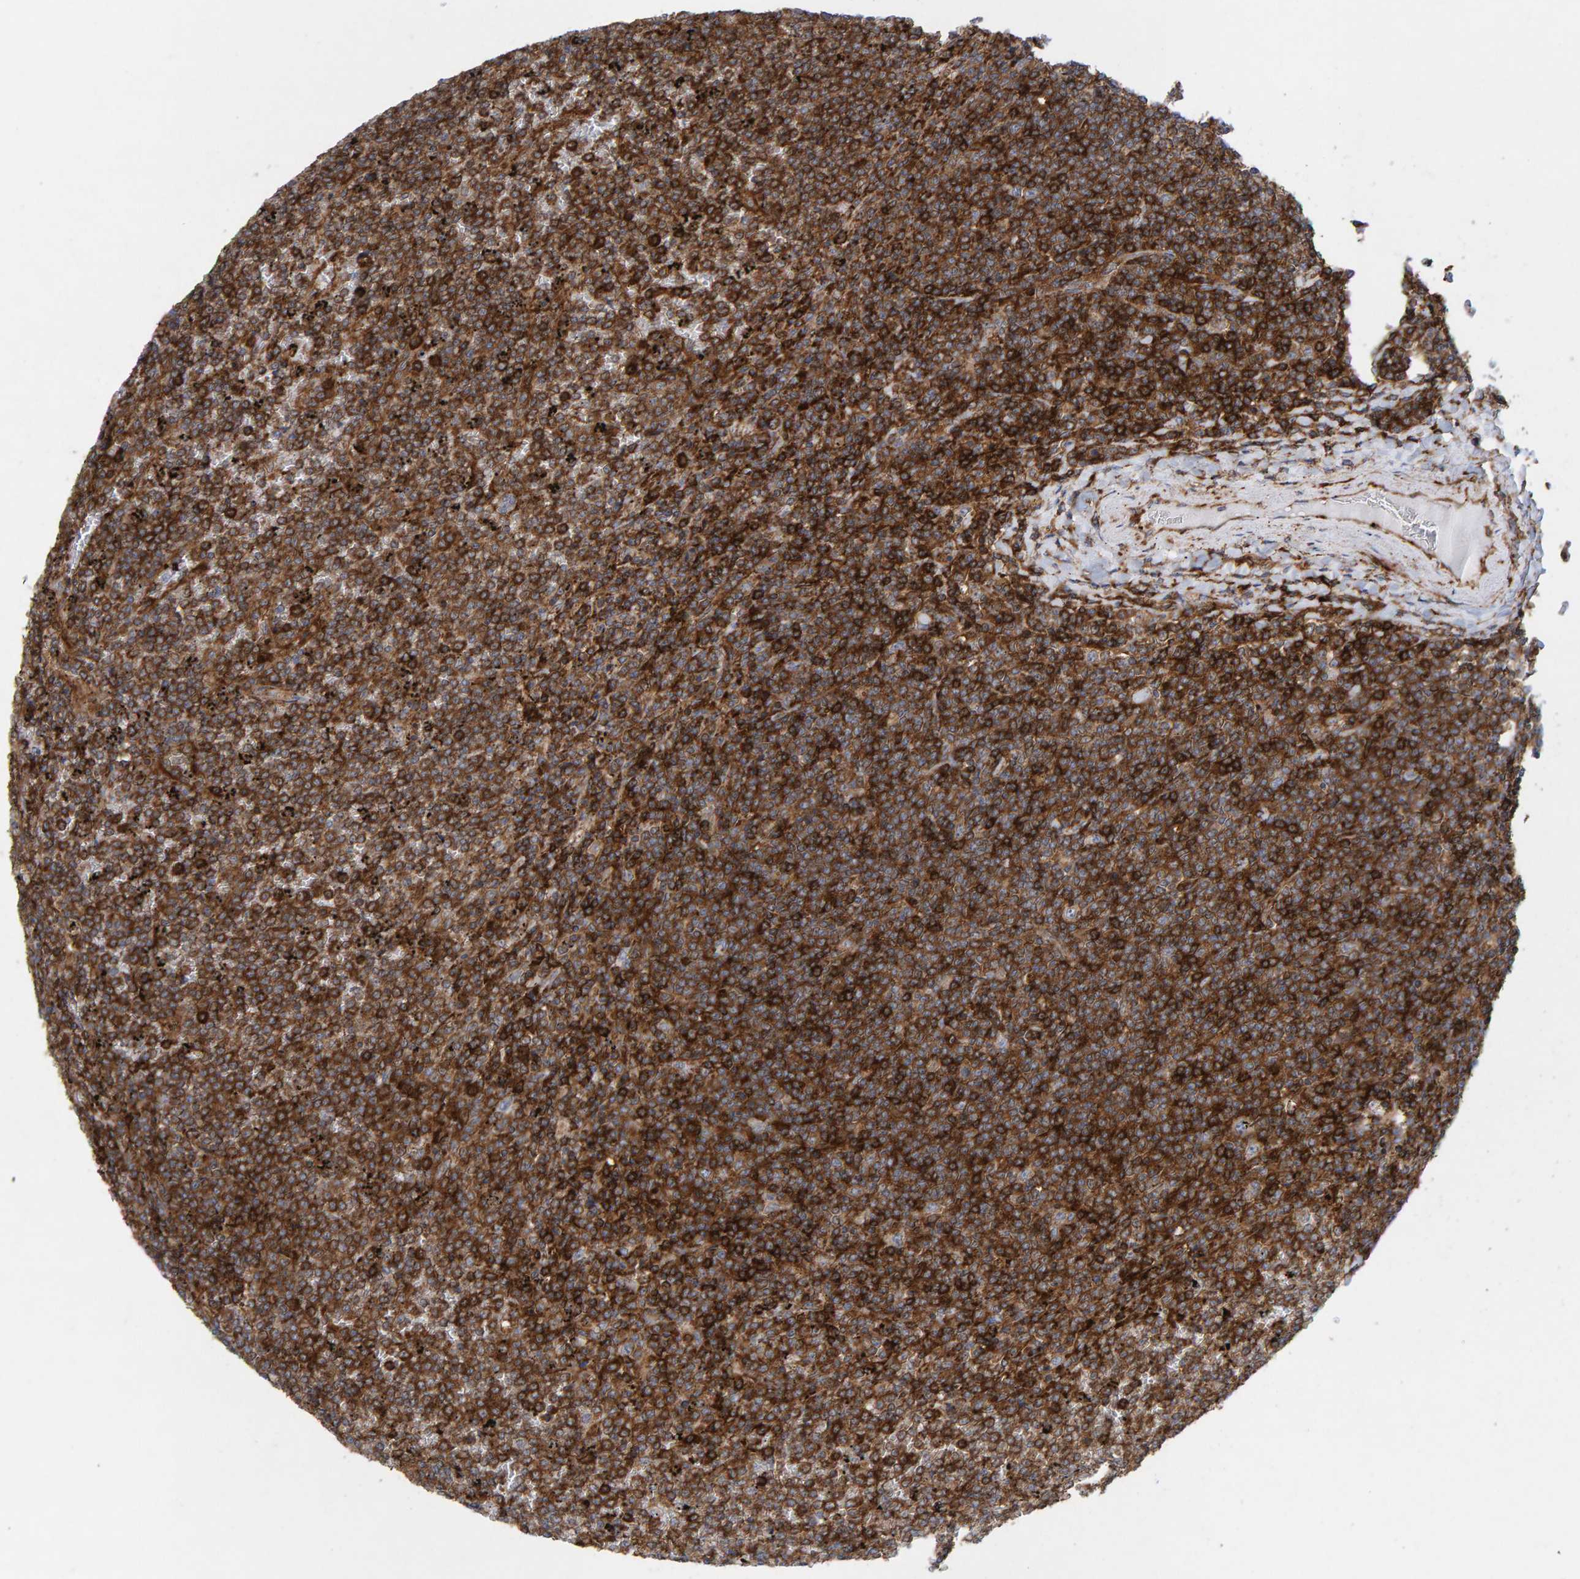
{"staining": {"intensity": "strong", "quantity": ">75%", "location": "cytoplasmic/membranous"}, "tissue": "lymphoma", "cell_type": "Tumor cells", "image_type": "cancer", "snomed": [{"axis": "morphology", "description": "Malignant lymphoma, non-Hodgkin's type, Low grade"}, {"axis": "topography", "description": "Spleen"}], "caption": "Malignant lymphoma, non-Hodgkin's type (low-grade) stained with immunohistochemistry (IHC) demonstrates strong cytoplasmic/membranous expression in about >75% of tumor cells.", "gene": "MVP", "patient": {"sex": "female", "age": 19}}